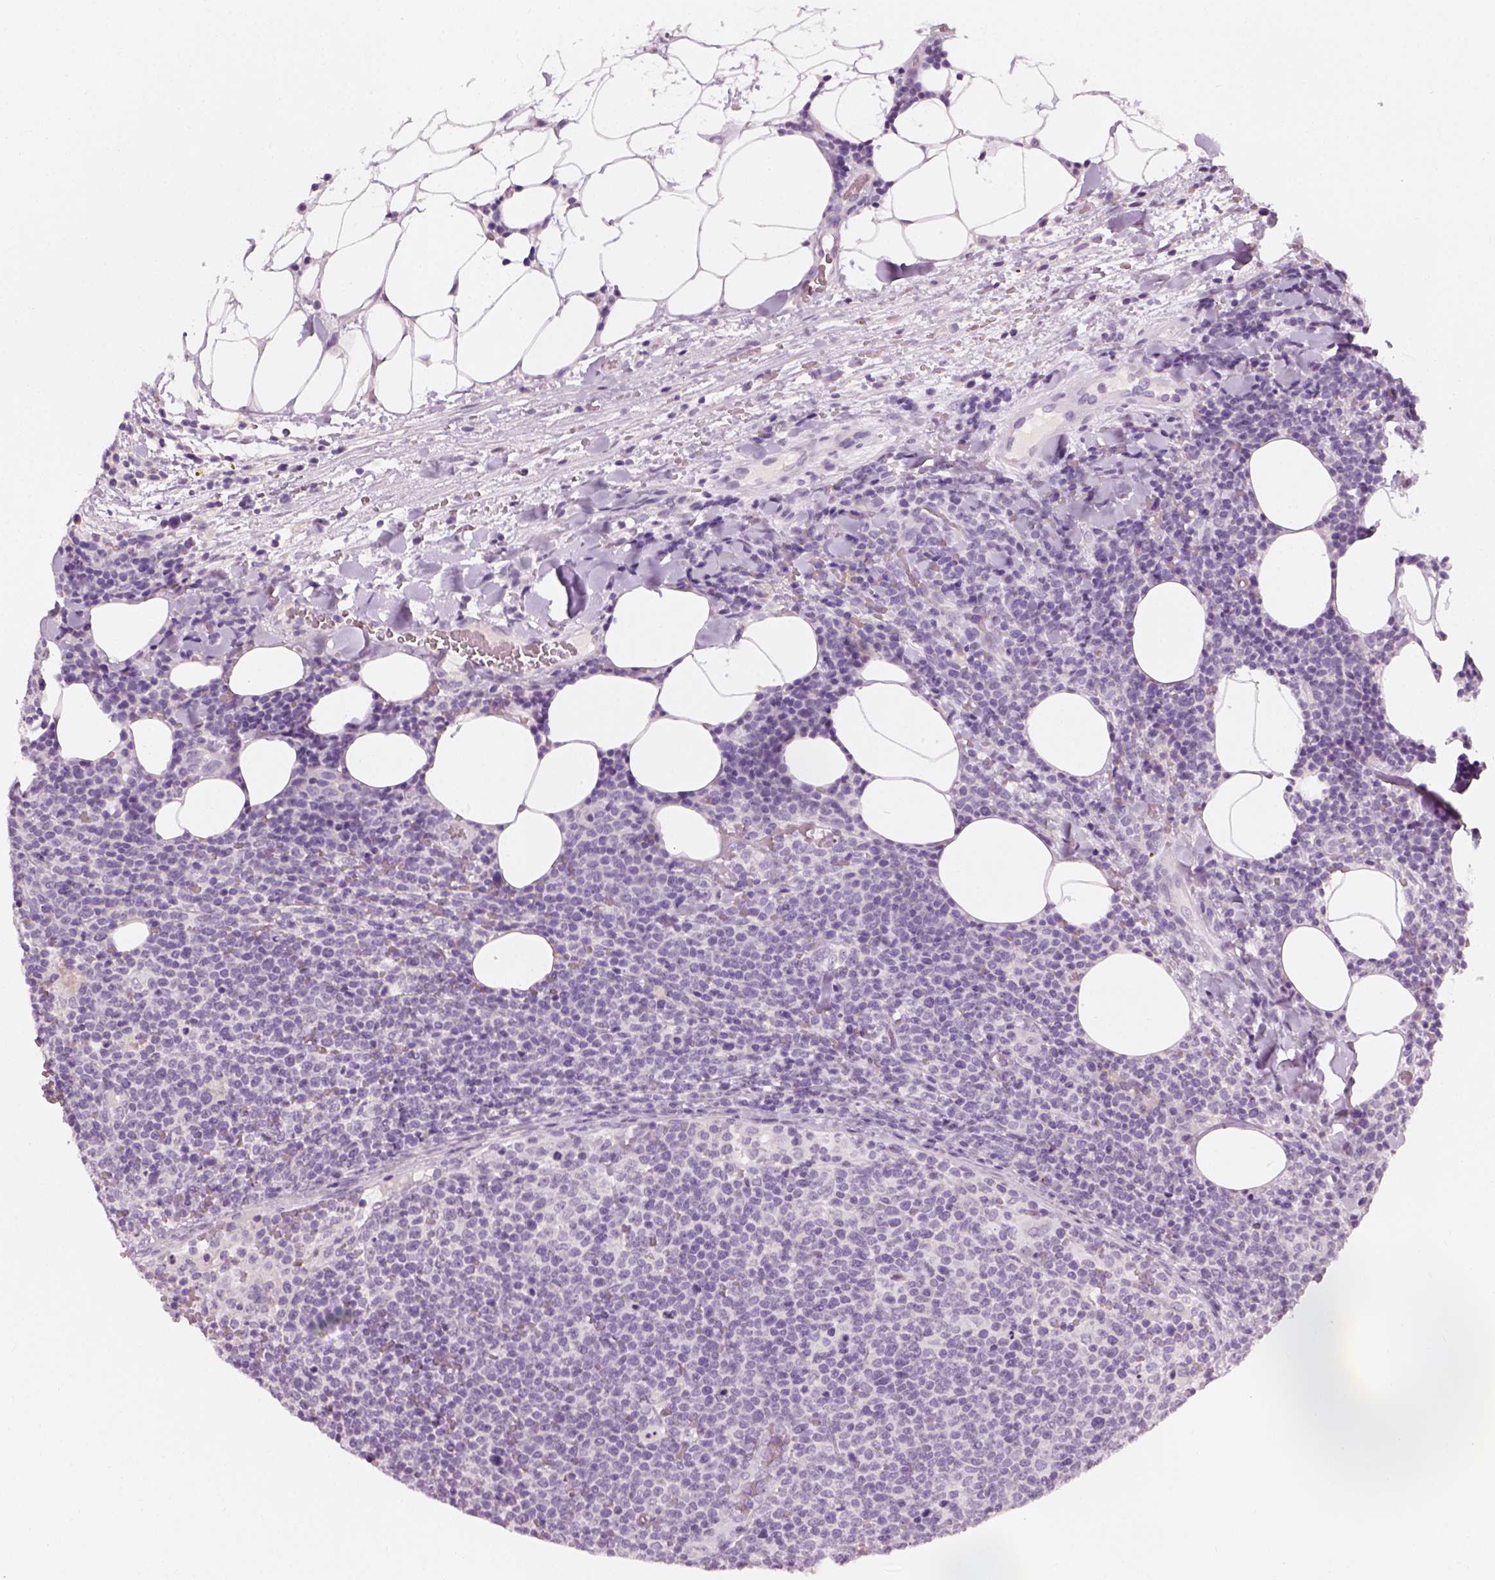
{"staining": {"intensity": "negative", "quantity": "none", "location": "none"}, "tissue": "lymphoma", "cell_type": "Tumor cells", "image_type": "cancer", "snomed": [{"axis": "morphology", "description": "Malignant lymphoma, non-Hodgkin's type, High grade"}, {"axis": "topography", "description": "Lymph node"}], "caption": "DAB immunohistochemical staining of human malignant lymphoma, non-Hodgkin's type (high-grade) exhibits no significant staining in tumor cells. The staining was performed using DAB (3,3'-diaminobenzidine) to visualize the protein expression in brown, while the nuclei were stained in blue with hematoxylin (Magnification: 20x).", "gene": "TH", "patient": {"sex": "male", "age": 61}}